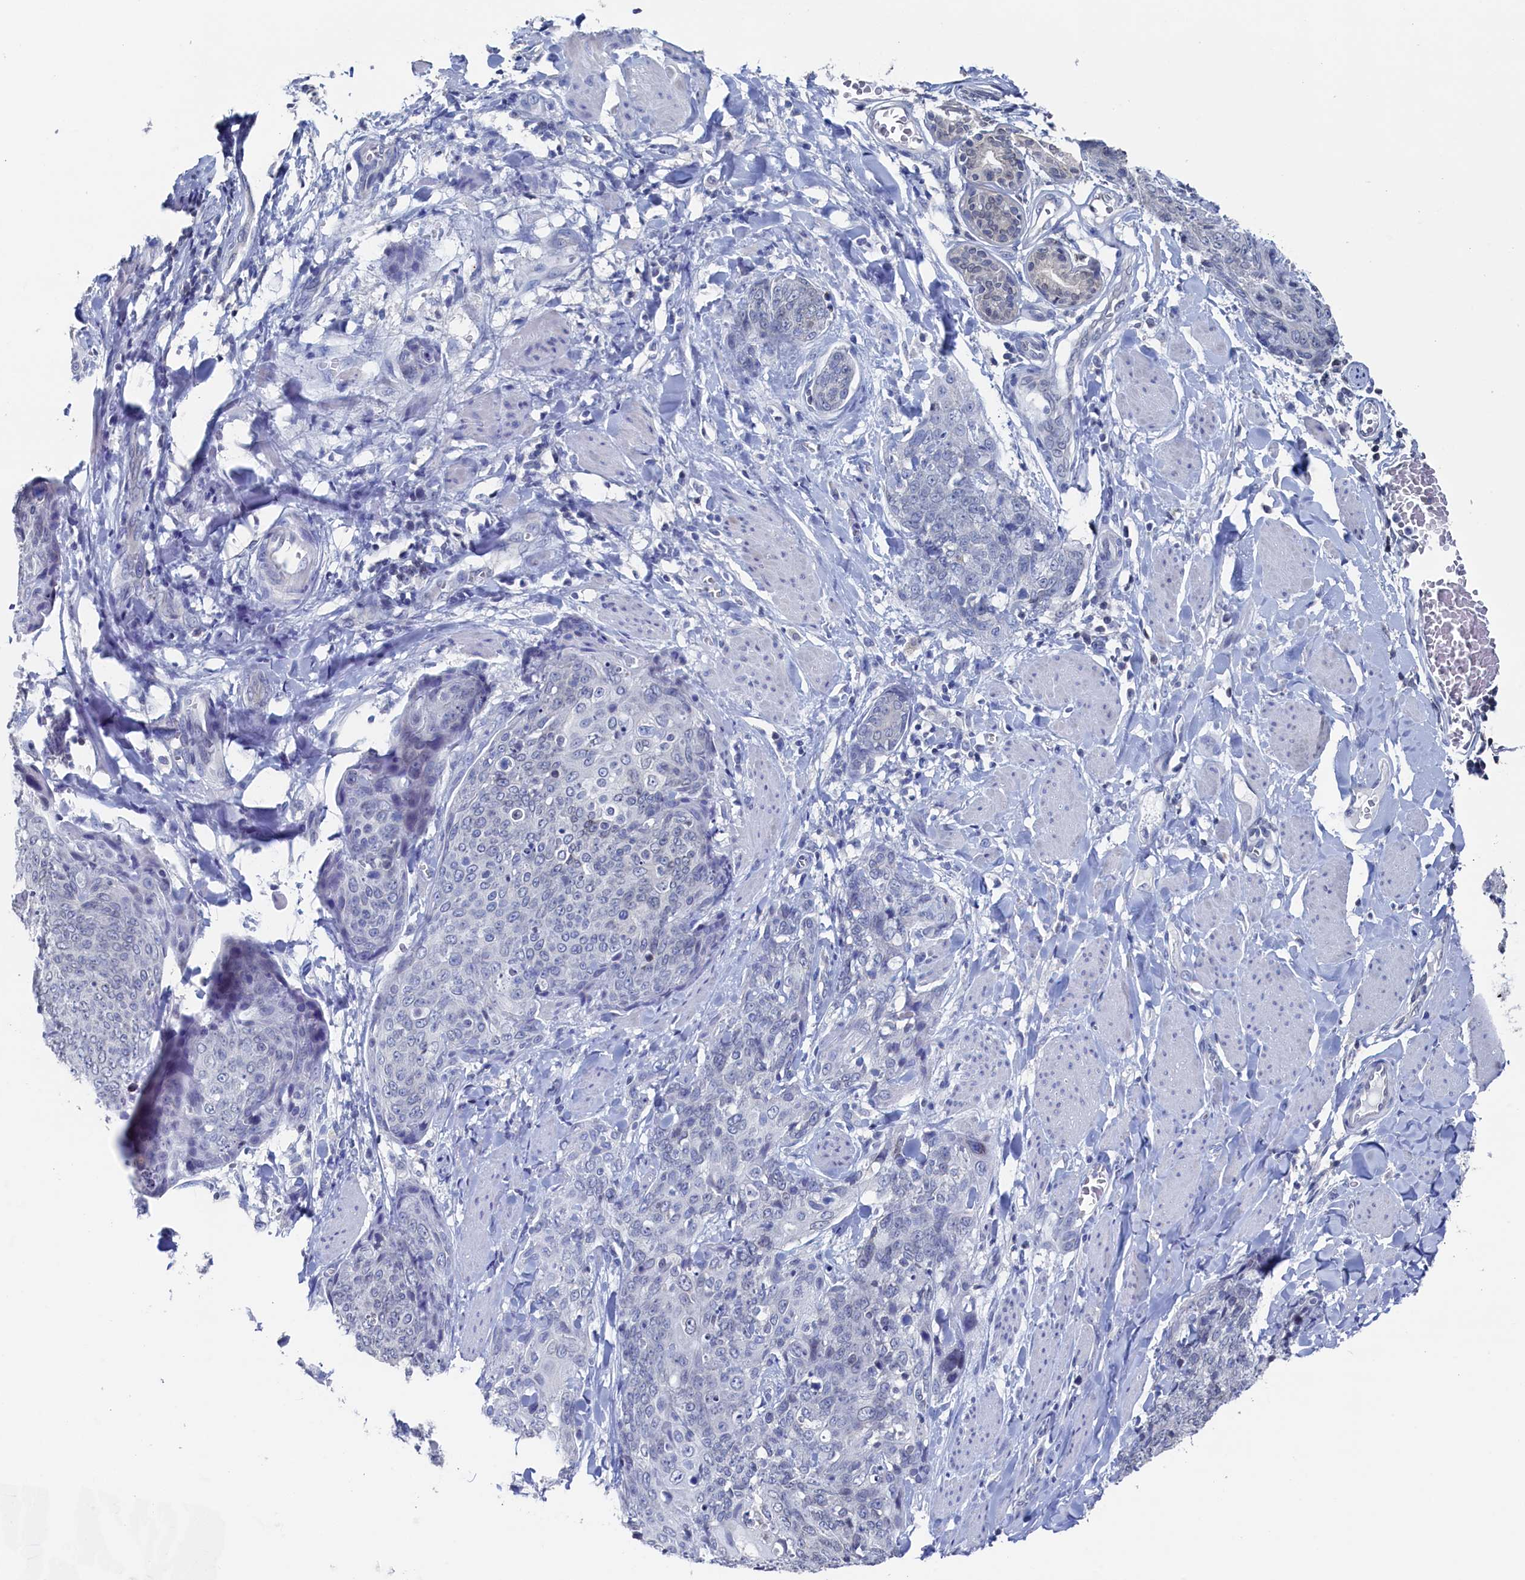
{"staining": {"intensity": "negative", "quantity": "none", "location": "none"}, "tissue": "skin cancer", "cell_type": "Tumor cells", "image_type": "cancer", "snomed": [{"axis": "morphology", "description": "Squamous cell carcinoma, NOS"}, {"axis": "topography", "description": "Skin"}, {"axis": "topography", "description": "Vulva"}], "caption": "An IHC micrograph of skin squamous cell carcinoma is shown. There is no staining in tumor cells of skin squamous cell carcinoma.", "gene": "C11orf54", "patient": {"sex": "female", "age": 85}}